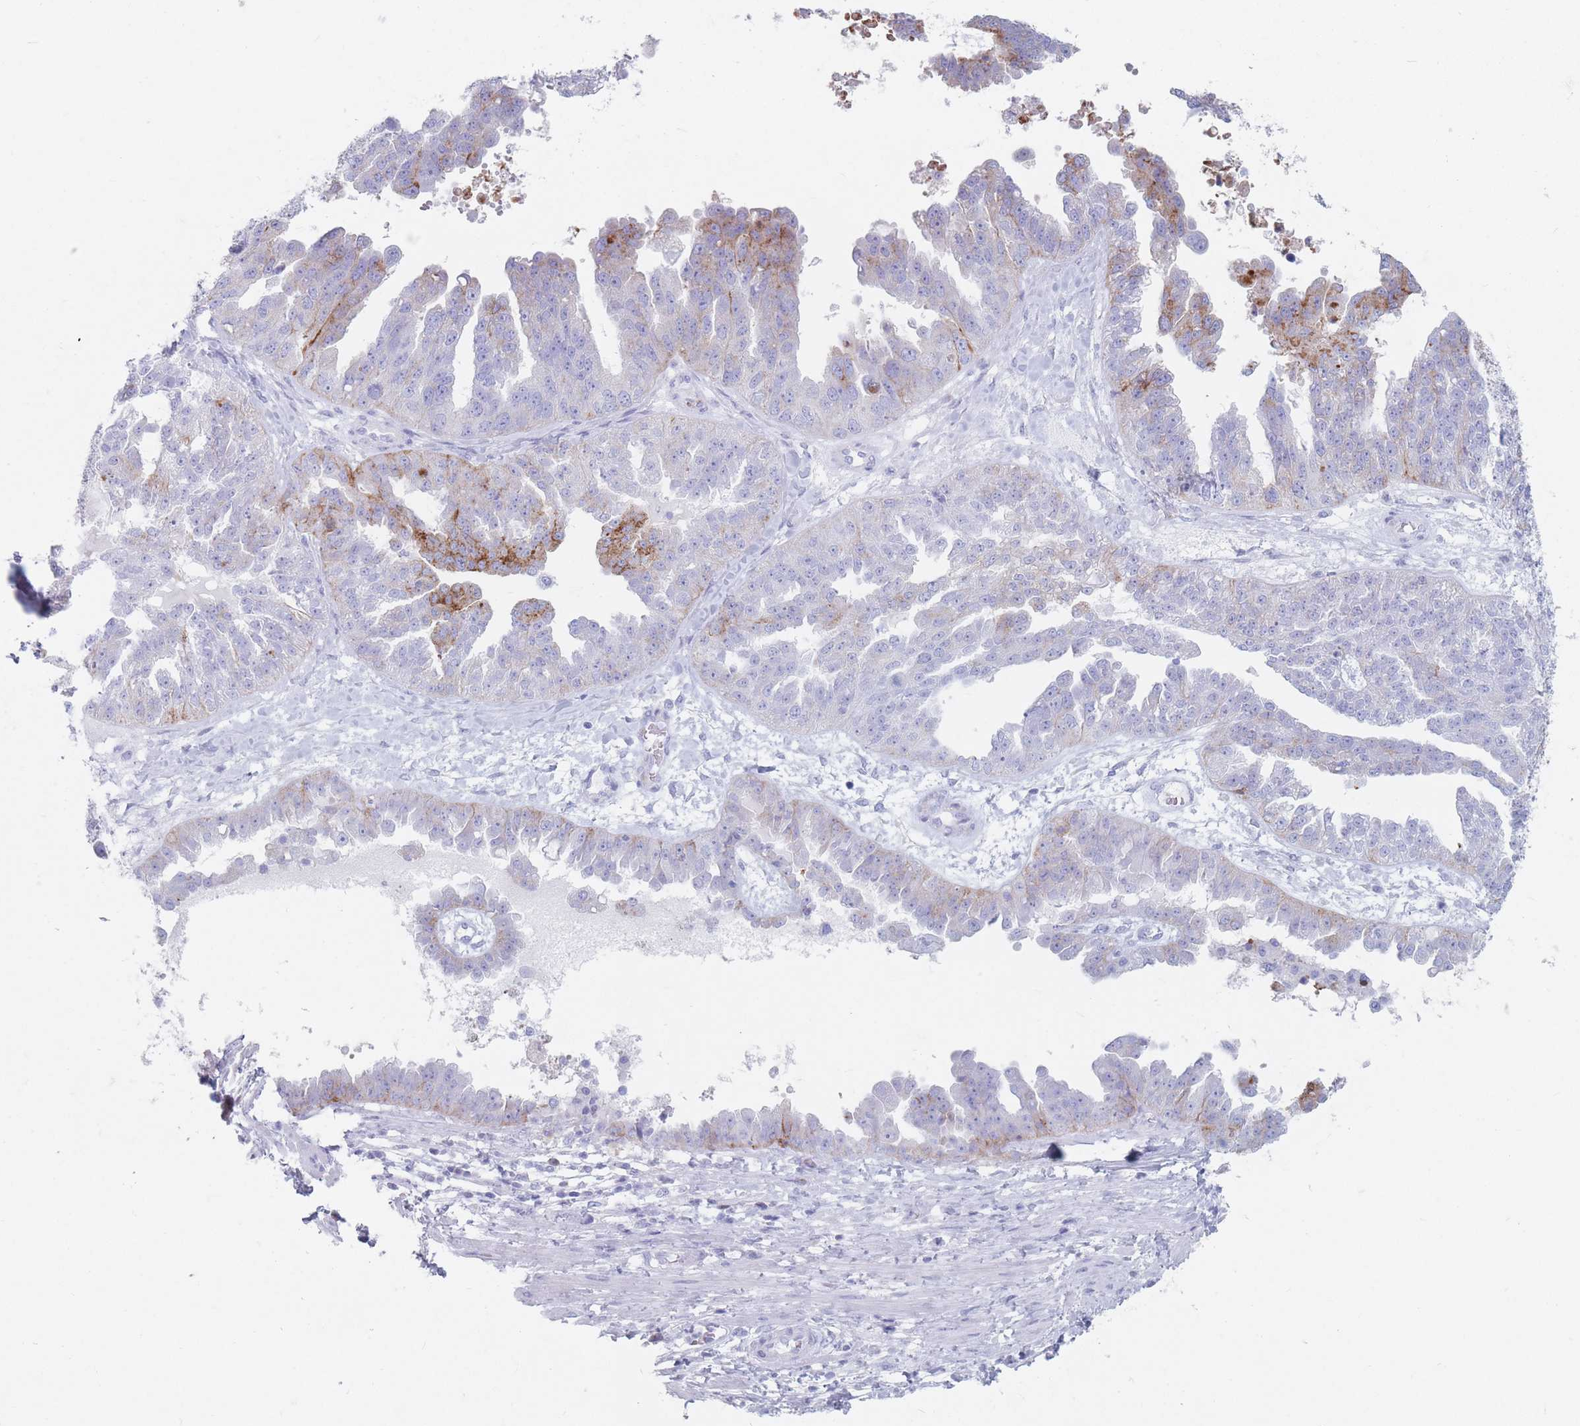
{"staining": {"intensity": "moderate", "quantity": "<25%", "location": "cytoplasmic/membranous"}, "tissue": "ovarian cancer", "cell_type": "Tumor cells", "image_type": "cancer", "snomed": [{"axis": "morphology", "description": "Cystadenocarcinoma, serous, NOS"}, {"axis": "topography", "description": "Ovary"}], "caption": "A histopathology image of ovarian cancer (serous cystadenocarcinoma) stained for a protein shows moderate cytoplasmic/membranous brown staining in tumor cells. The protein of interest is stained brown, and the nuclei are stained in blue (DAB (3,3'-diaminobenzidine) IHC with brightfield microscopy, high magnification).", "gene": "ST3GAL5", "patient": {"sex": "female", "age": 58}}